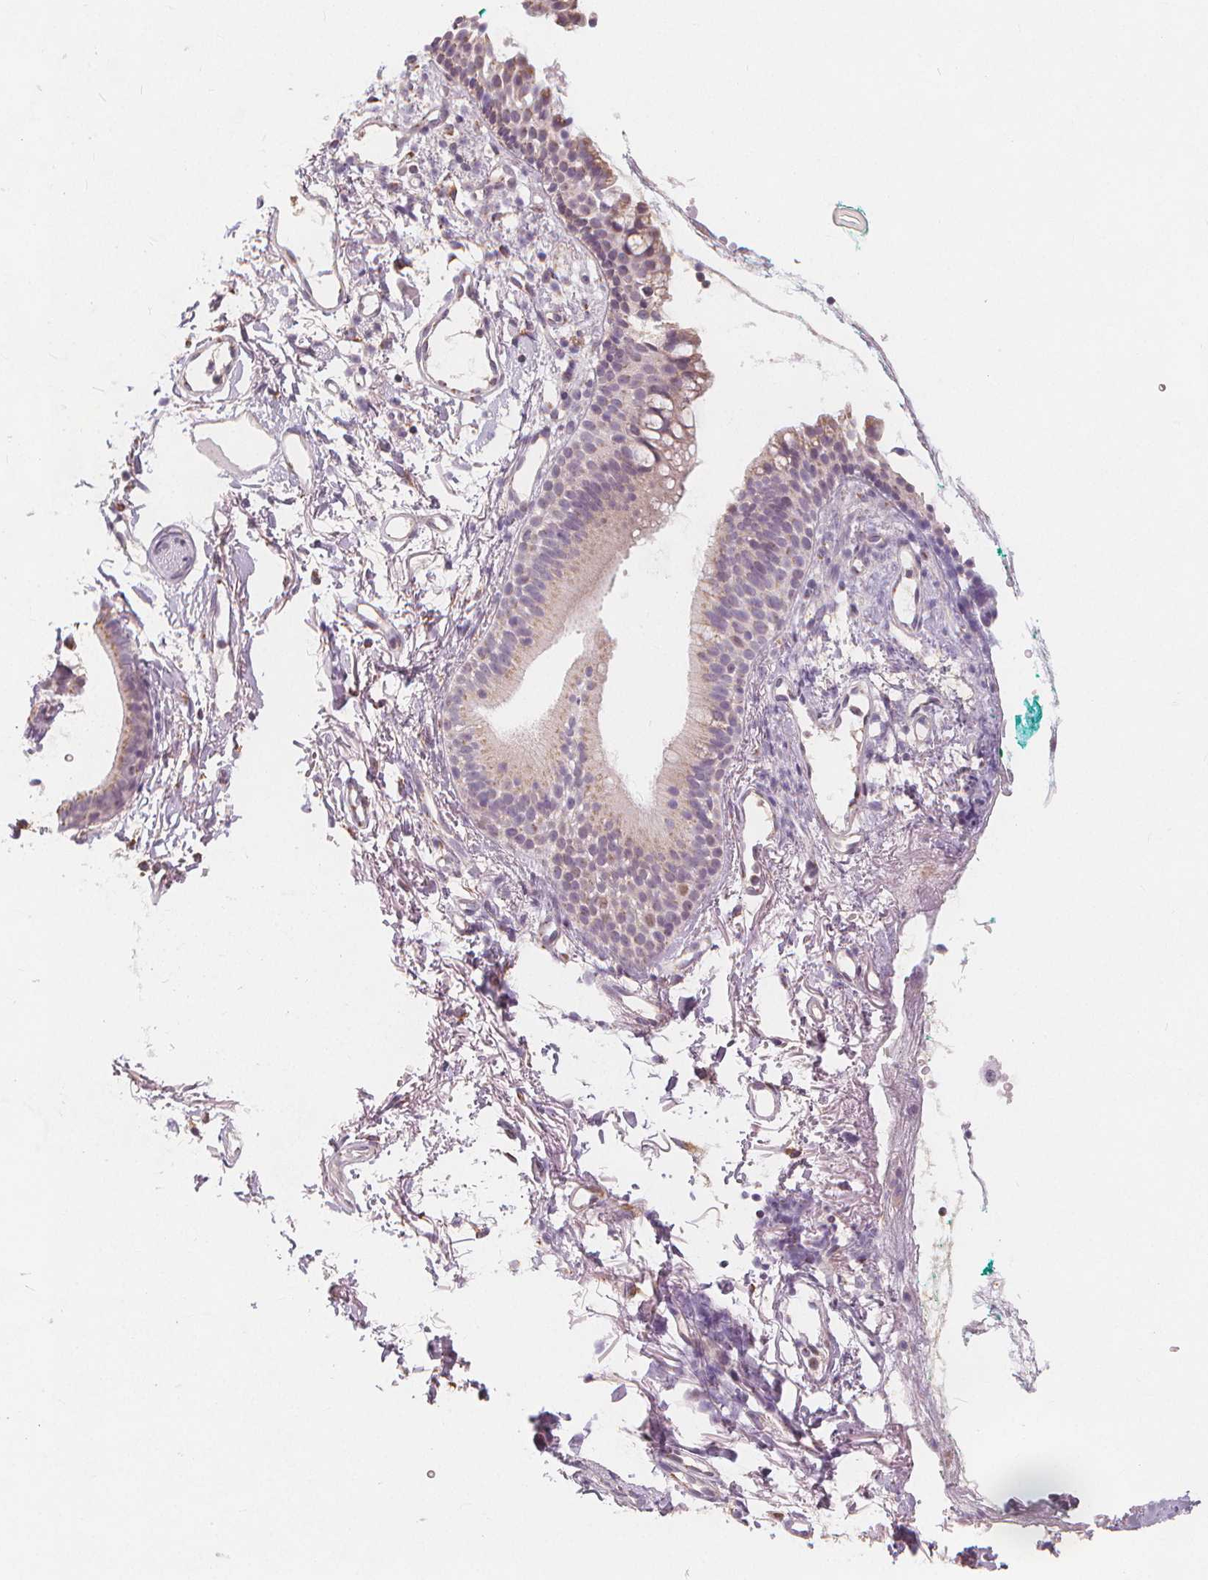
{"staining": {"intensity": "weak", "quantity": "<25%", "location": "nuclear"}, "tissue": "nasopharynx", "cell_type": "Respiratory epithelial cells", "image_type": "normal", "snomed": [{"axis": "morphology", "description": "Normal tissue, NOS"}, {"axis": "morphology", "description": "Basal cell carcinoma"}, {"axis": "topography", "description": "Cartilage tissue"}, {"axis": "topography", "description": "Nasopharynx"}, {"axis": "topography", "description": "Oral tissue"}], "caption": "This is a image of immunohistochemistry (IHC) staining of benign nasopharynx, which shows no staining in respiratory epithelial cells. (DAB (3,3'-diaminobenzidine) IHC, high magnification).", "gene": "TIPIN", "patient": {"sex": "female", "age": 77}}